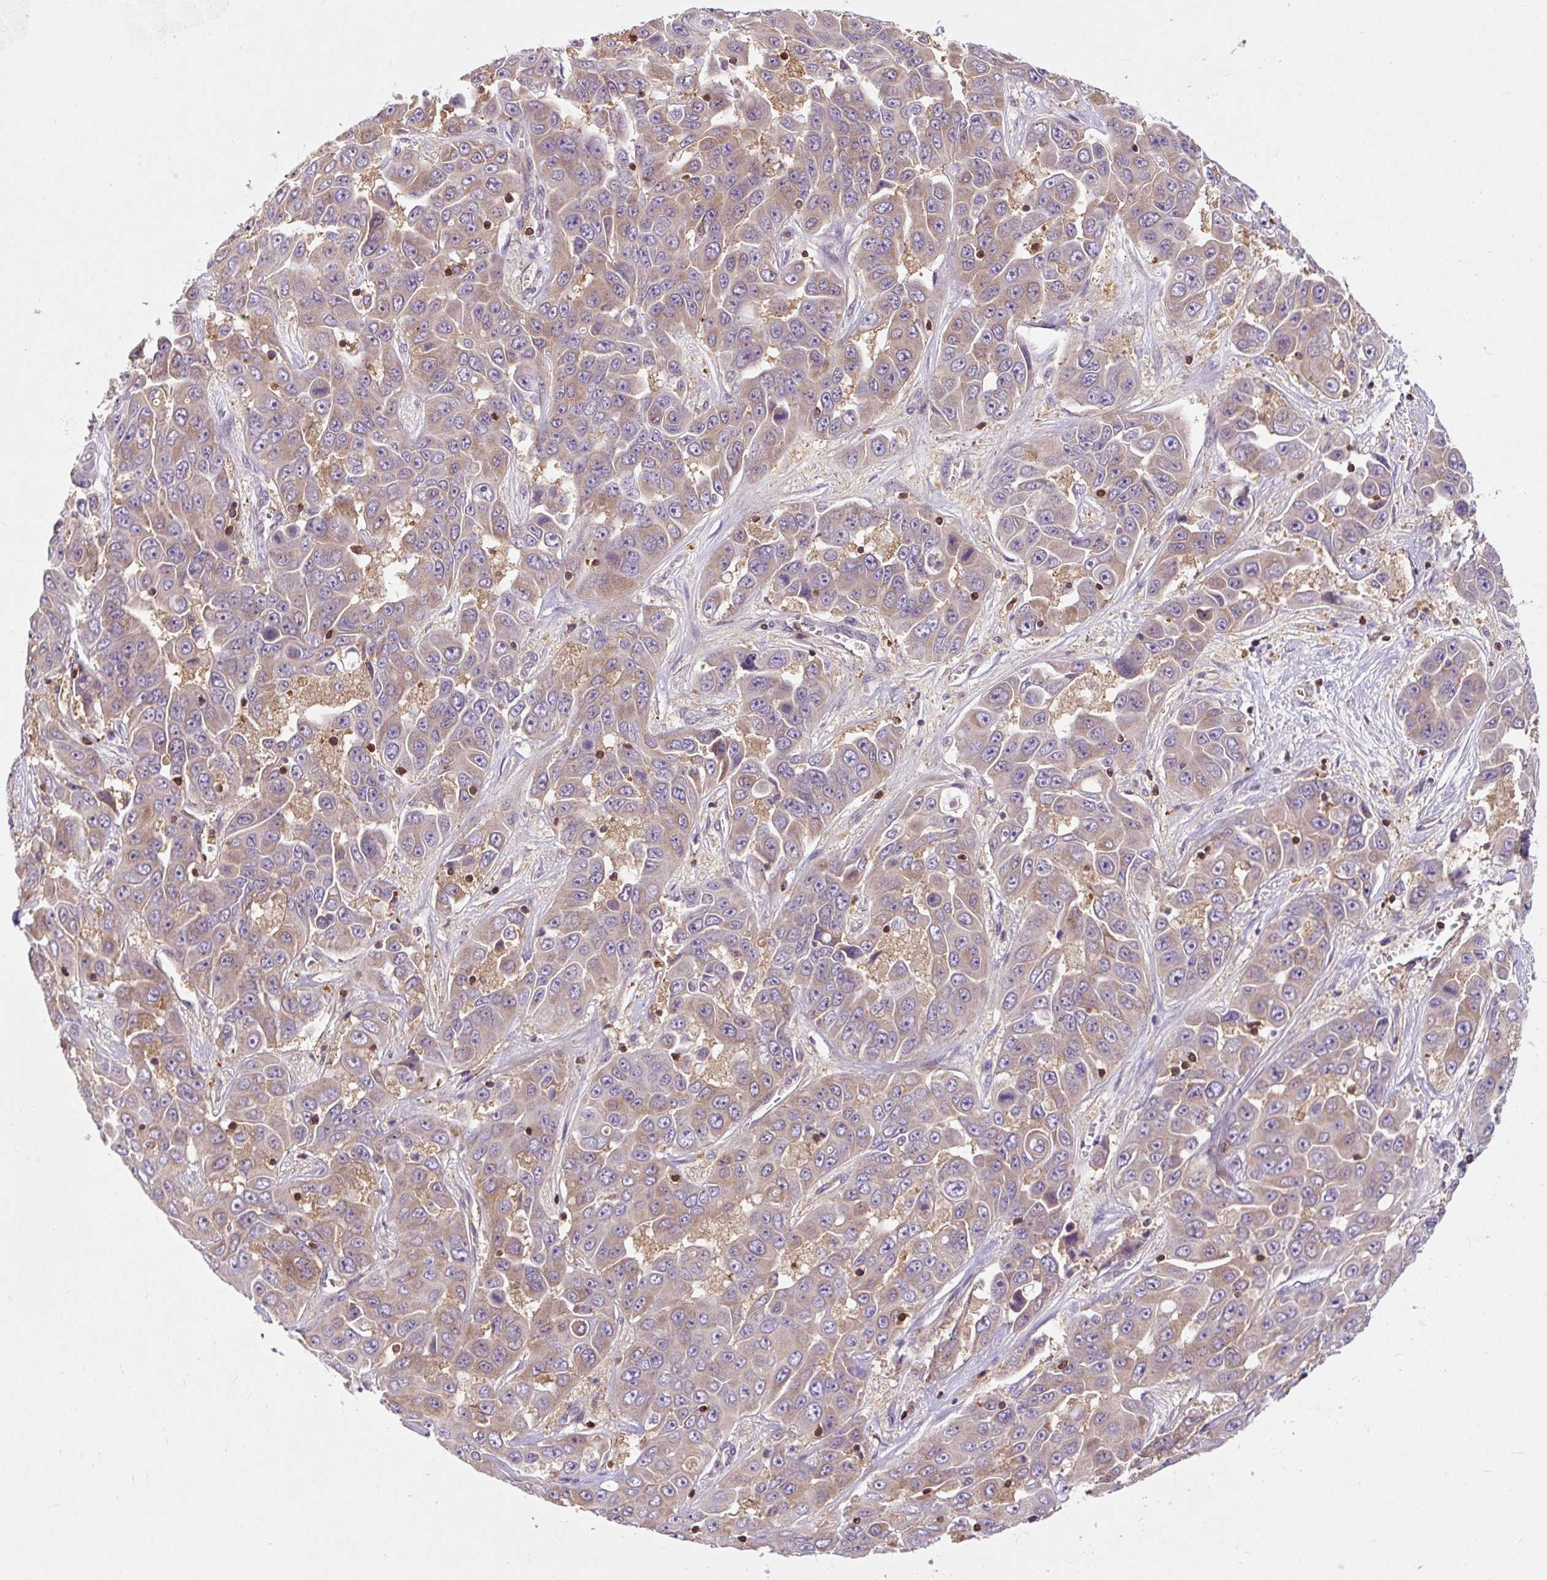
{"staining": {"intensity": "weak", "quantity": ">75%", "location": "cytoplasmic/membranous"}, "tissue": "liver cancer", "cell_type": "Tumor cells", "image_type": "cancer", "snomed": [{"axis": "morphology", "description": "Cholangiocarcinoma"}, {"axis": "topography", "description": "Liver"}], "caption": "Protein staining exhibits weak cytoplasmic/membranous staining in approximately >75% of tumor cells in liver cholangiocarcinoma.", "gene": "CISD3", "patient": {"sex": "female", "age": 52}}